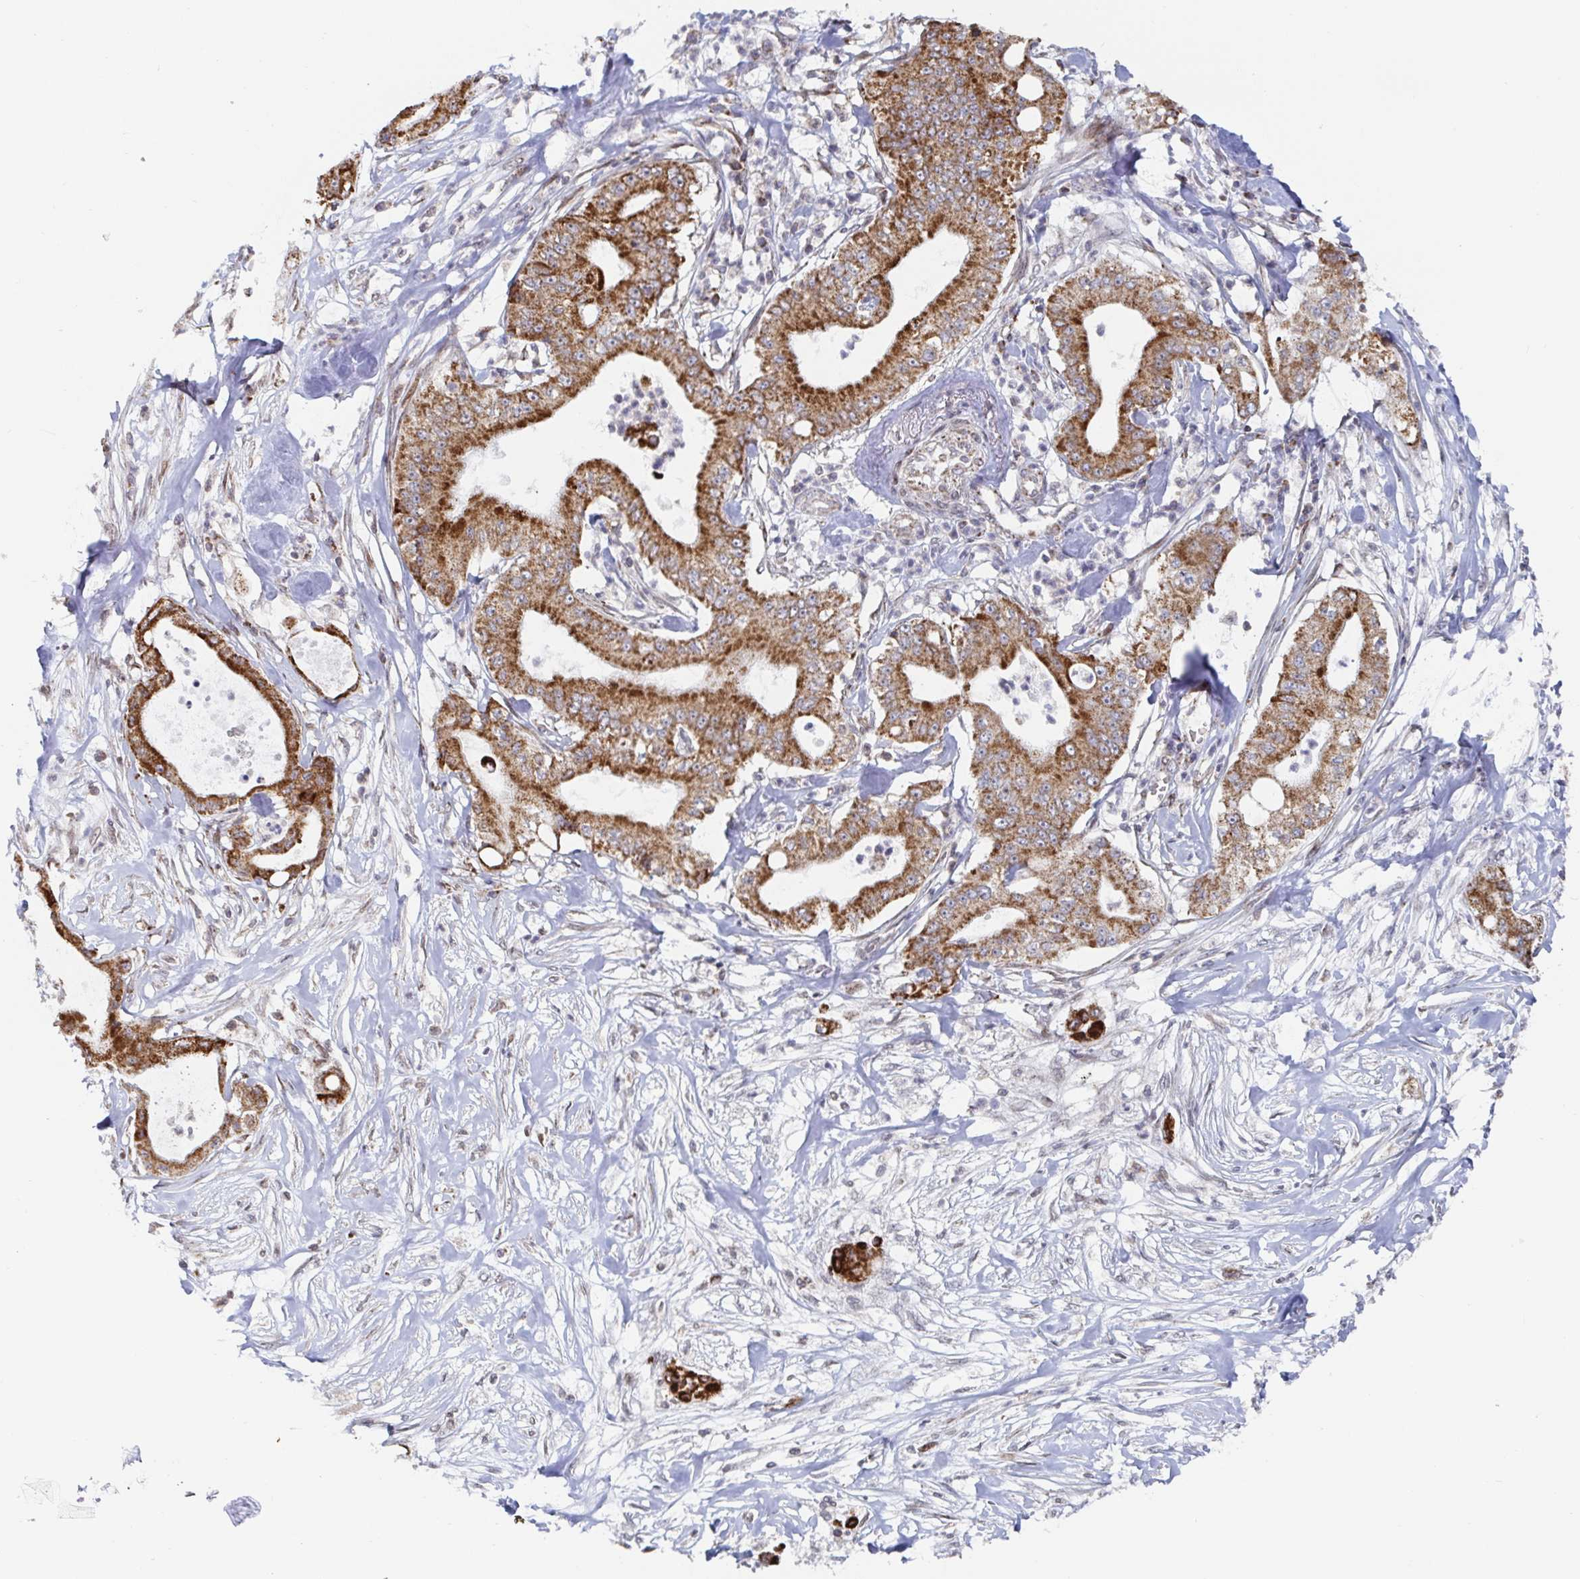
{"staining": {"intensity": "strong", "quantity": ">75%", "location": "cytoplasmic/membranous"}, "tissue": "pancreatic cancer", "cell_type": "Tumor cells", "image_type": "cancer", "snomed": [{"axis": "morphology", "description": "Adenocarcinoma, NOS"}, {"axis": "topography", "description": "Pancreas"}], "caption": "Adenocarcinoma (pancreatic) tissue demonstrates strong cytoplasmic/membranous expression in about >75% of tumor cells", "gene": "STARD8", "patient": {"sex": "male", "age": 71}}